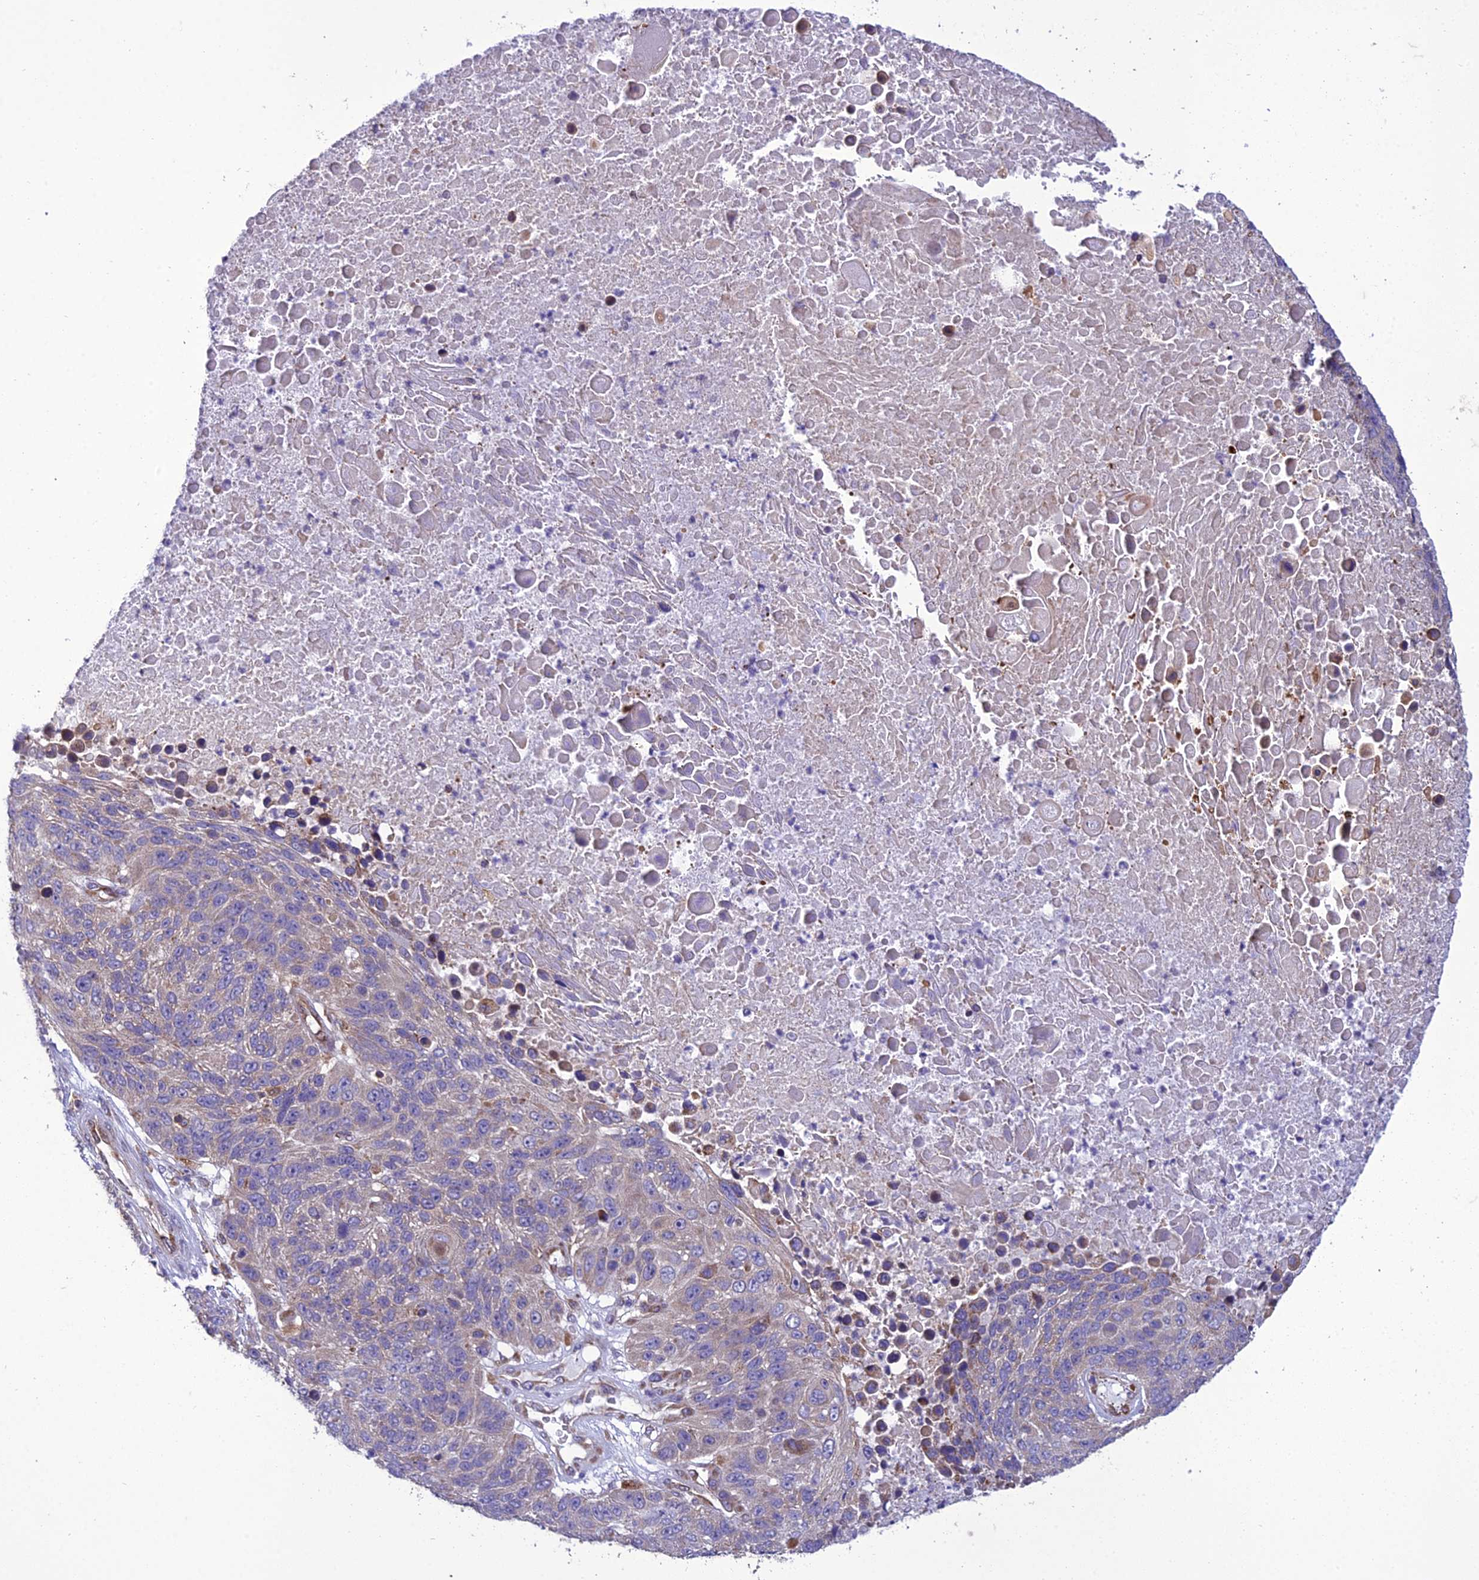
{"staining": {"intensity": "weak", "quantity": "25%-75%", "location": "cytoplasmic/membranous"}, "tissue": "lung cancer", "cell_type": "Tumor cells", "image_type": "cancer", "snomed": [{"axis": "morphology", "description": "Normal tissue, NOS"}, {"axis": "morphology", "description": "Squamous cell carcinoma, NOS"}, {"axis": "topography", "description": "Lymph node"}, {"axis": "topography", "description": "Lung"}], "caption": "About 25%-75% of tumor cells in lung cancer display weak cytoplasmic/membranous protein positivity as visualized by brown immunohistochemical staining.", "gene": "GIMAP1", "patient": {"sex": "male", "age": 66}}